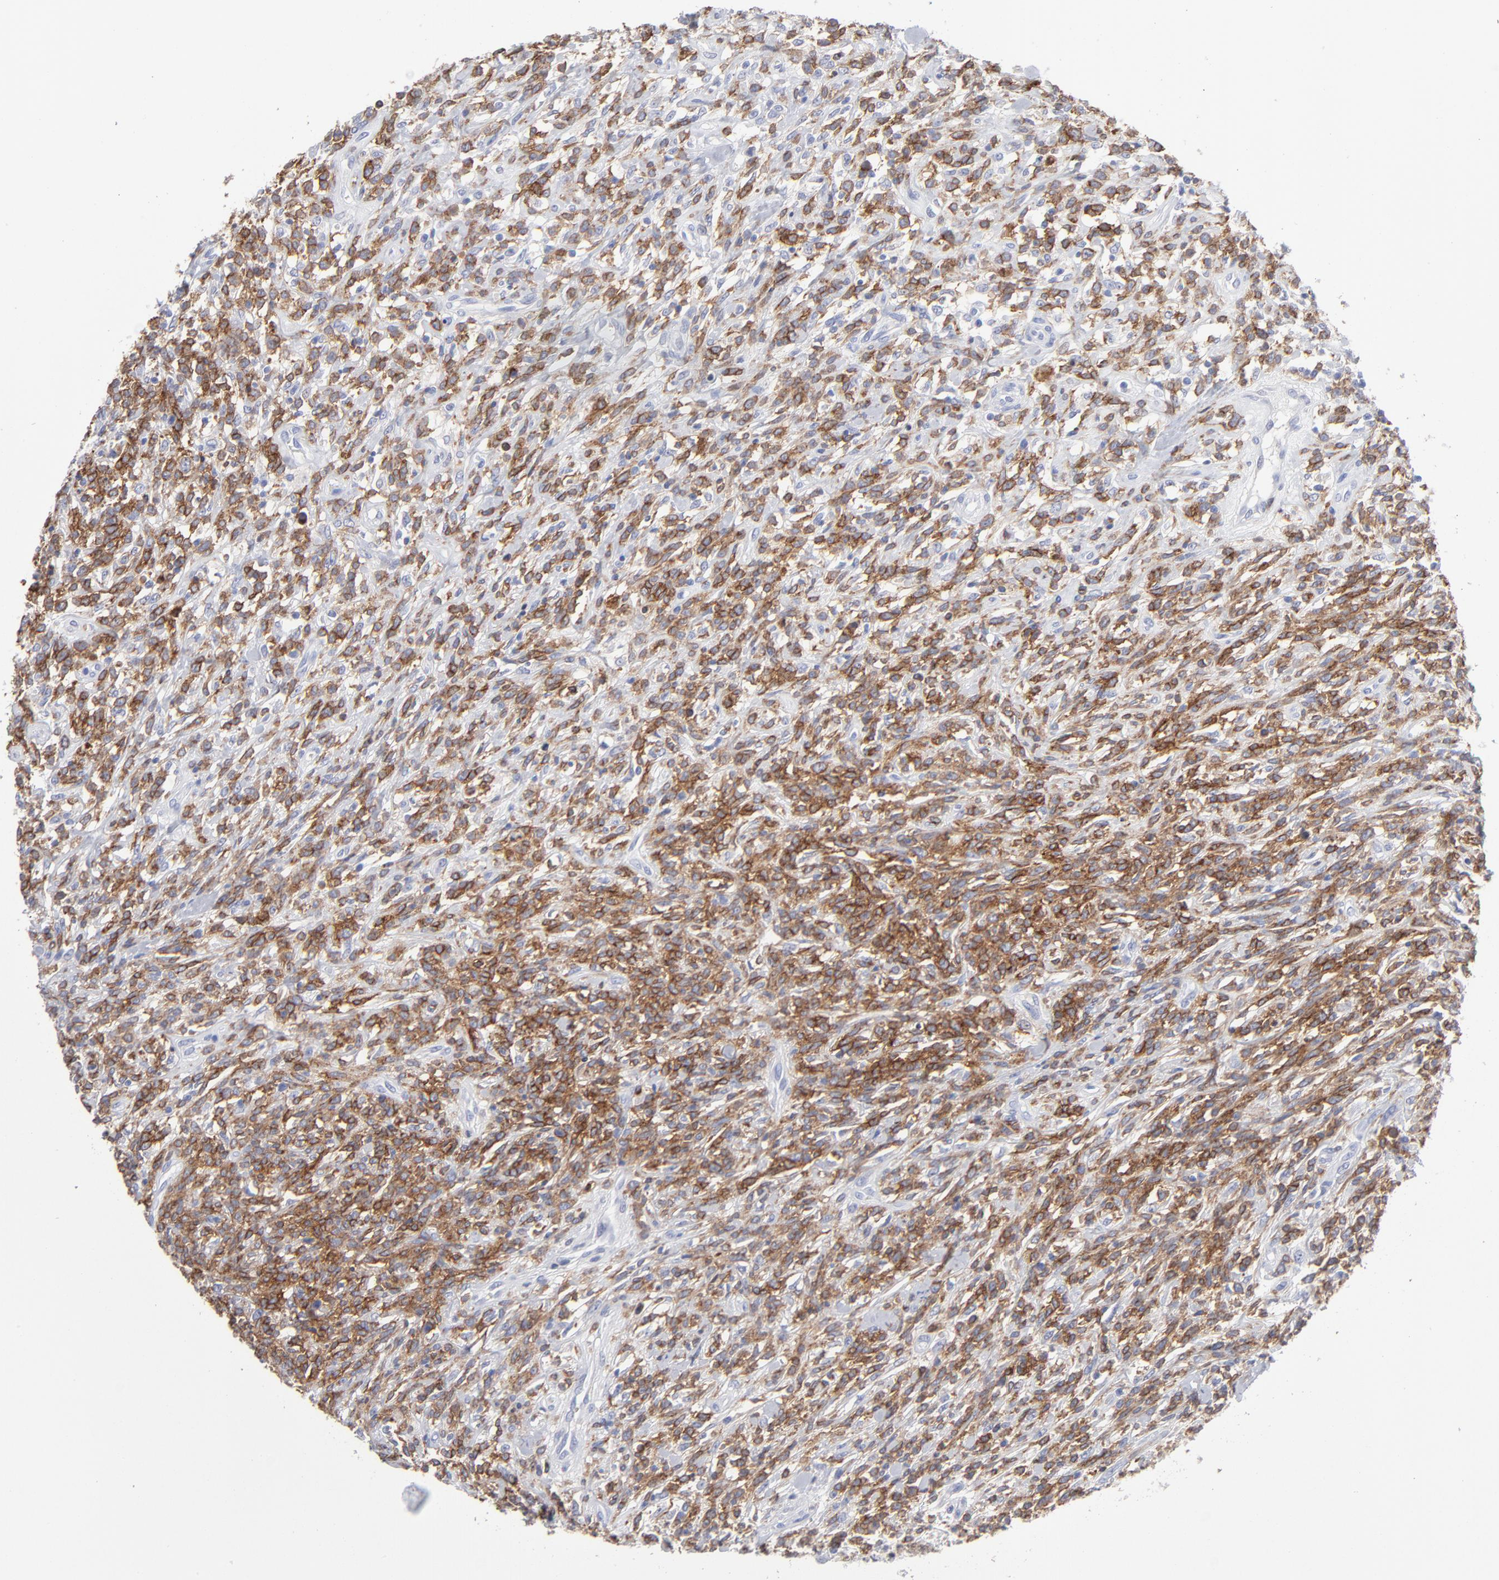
{"staining": {"intensity": "strong", "quantity": ">75%", "location": "cytoplasmic/membranous"}, "tissue": "lymphoma", "cell_type": "Tumor cells", "image_type": "cancer", "snomed": [{"axis": "morphology", "description": "Malignant lymphoma, non-Hodgkin's type, High grade"}, {"axis": "topography", "description": "Lymph node"}], "caption": "Immunohistochemical staining of lymphoma demonstrates strong cytoplasmic/membranous protein expression in about >75% of tumor cells. Immunohistochemistry (ihc) stains the protein of interest in brown and the nuclei are stained blue.", "gene": "LAT2", "patient": {"sex": "female", "age": 73}}